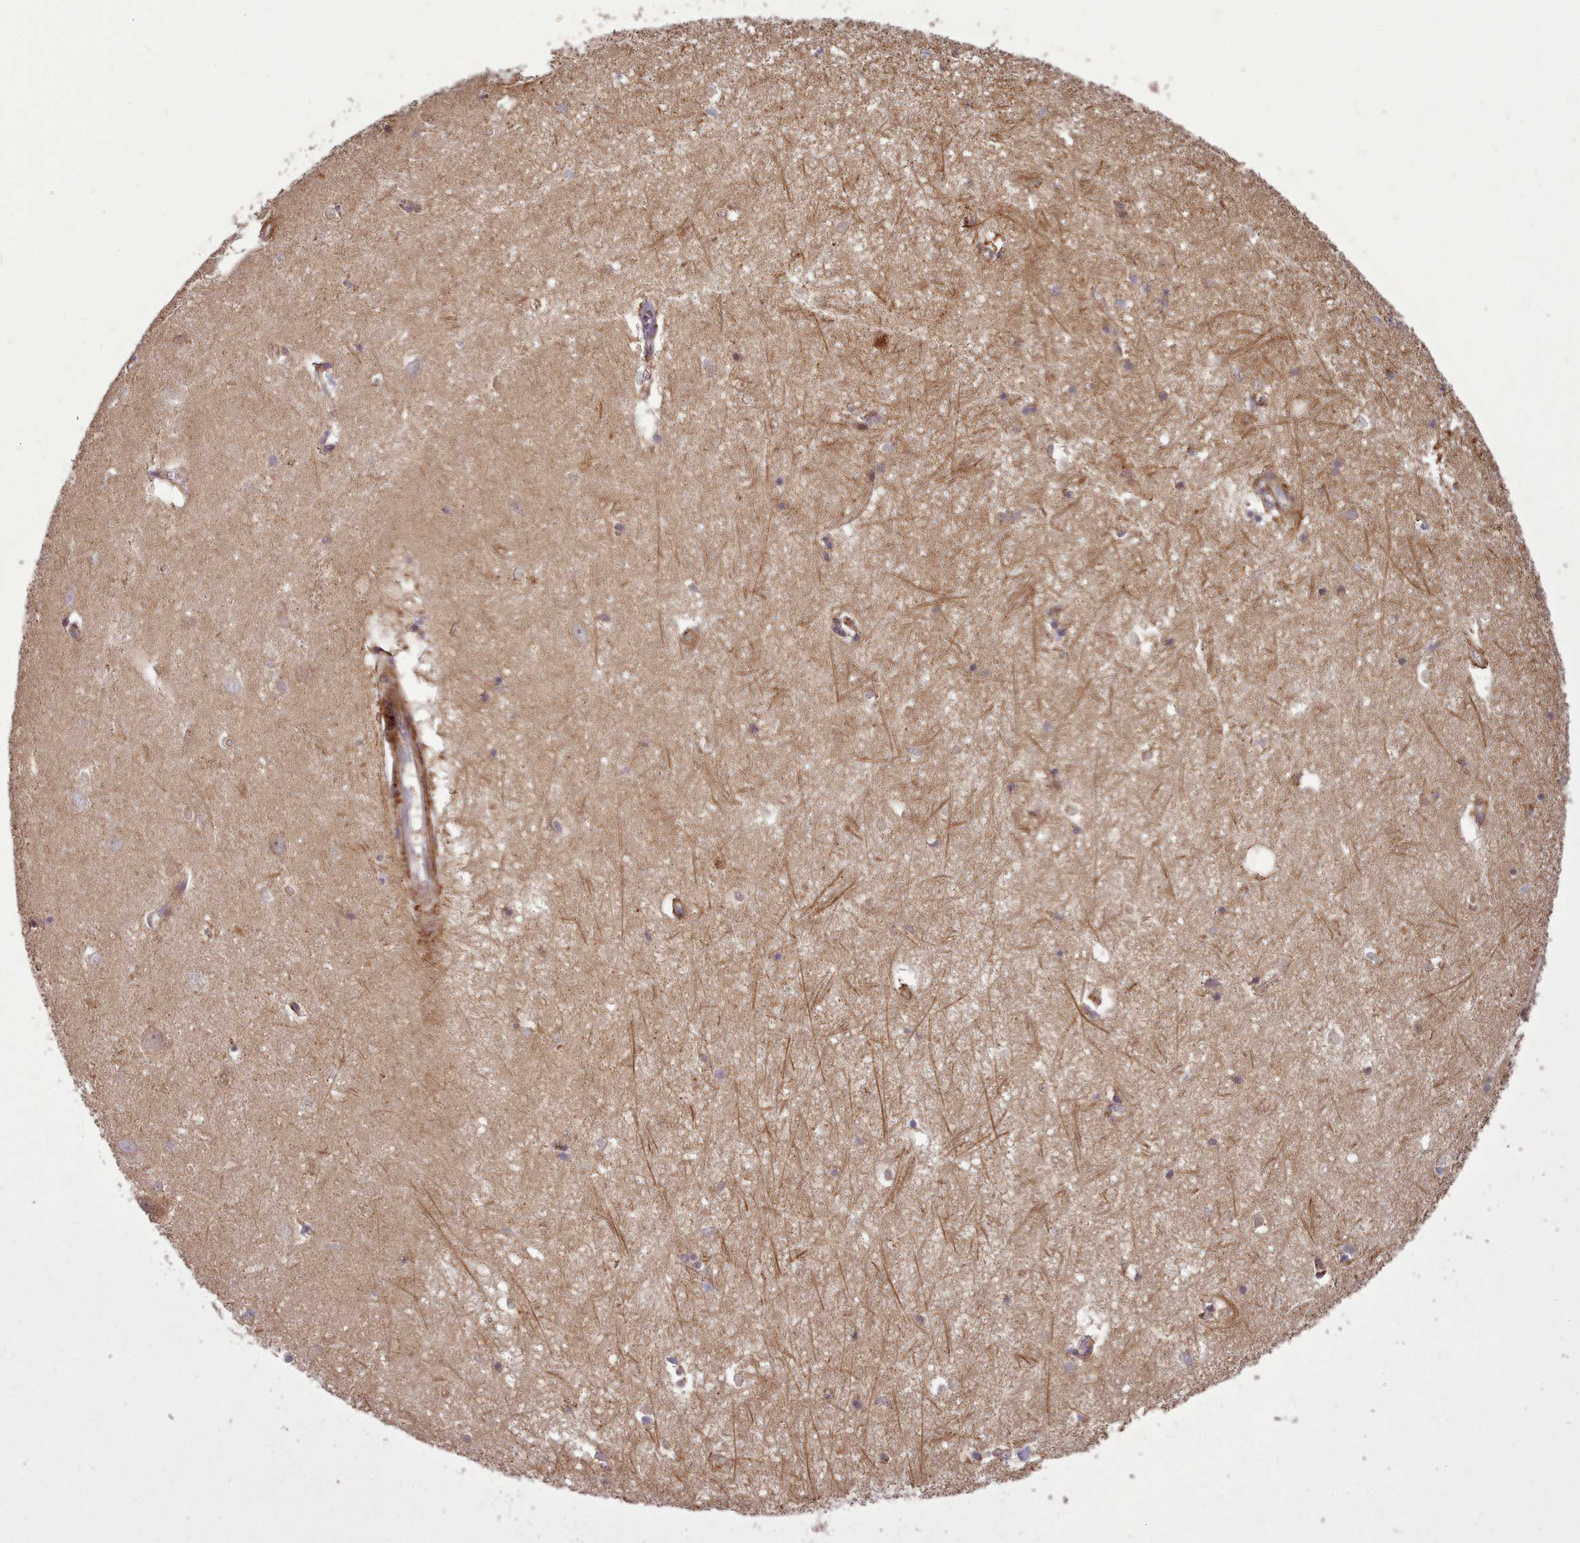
{"staining": {"intensity": "negative", "quantity": "none", "location": "none"}, "tissue": "hippocampus", "cell_type": "Glial cells", "image_type": "normal", "snomed": [{"axis": "morphology", "description": "Normal tissue, NOS"}, {"axis": "topography", "description": "Hippocampus"}], "caption": "Immunohistochemistry image of unremarkable hippocampus stained for a protein (brown), which shows no expression in glial cells. Brightfield microscopy of IHC stained with DAB (3,3'-diaminobenzidine) (brown) and hematoxylin (blue), captured at high magnification.", "gene": "NLRP7", "patient": {"sex": "female", "age": 64}}